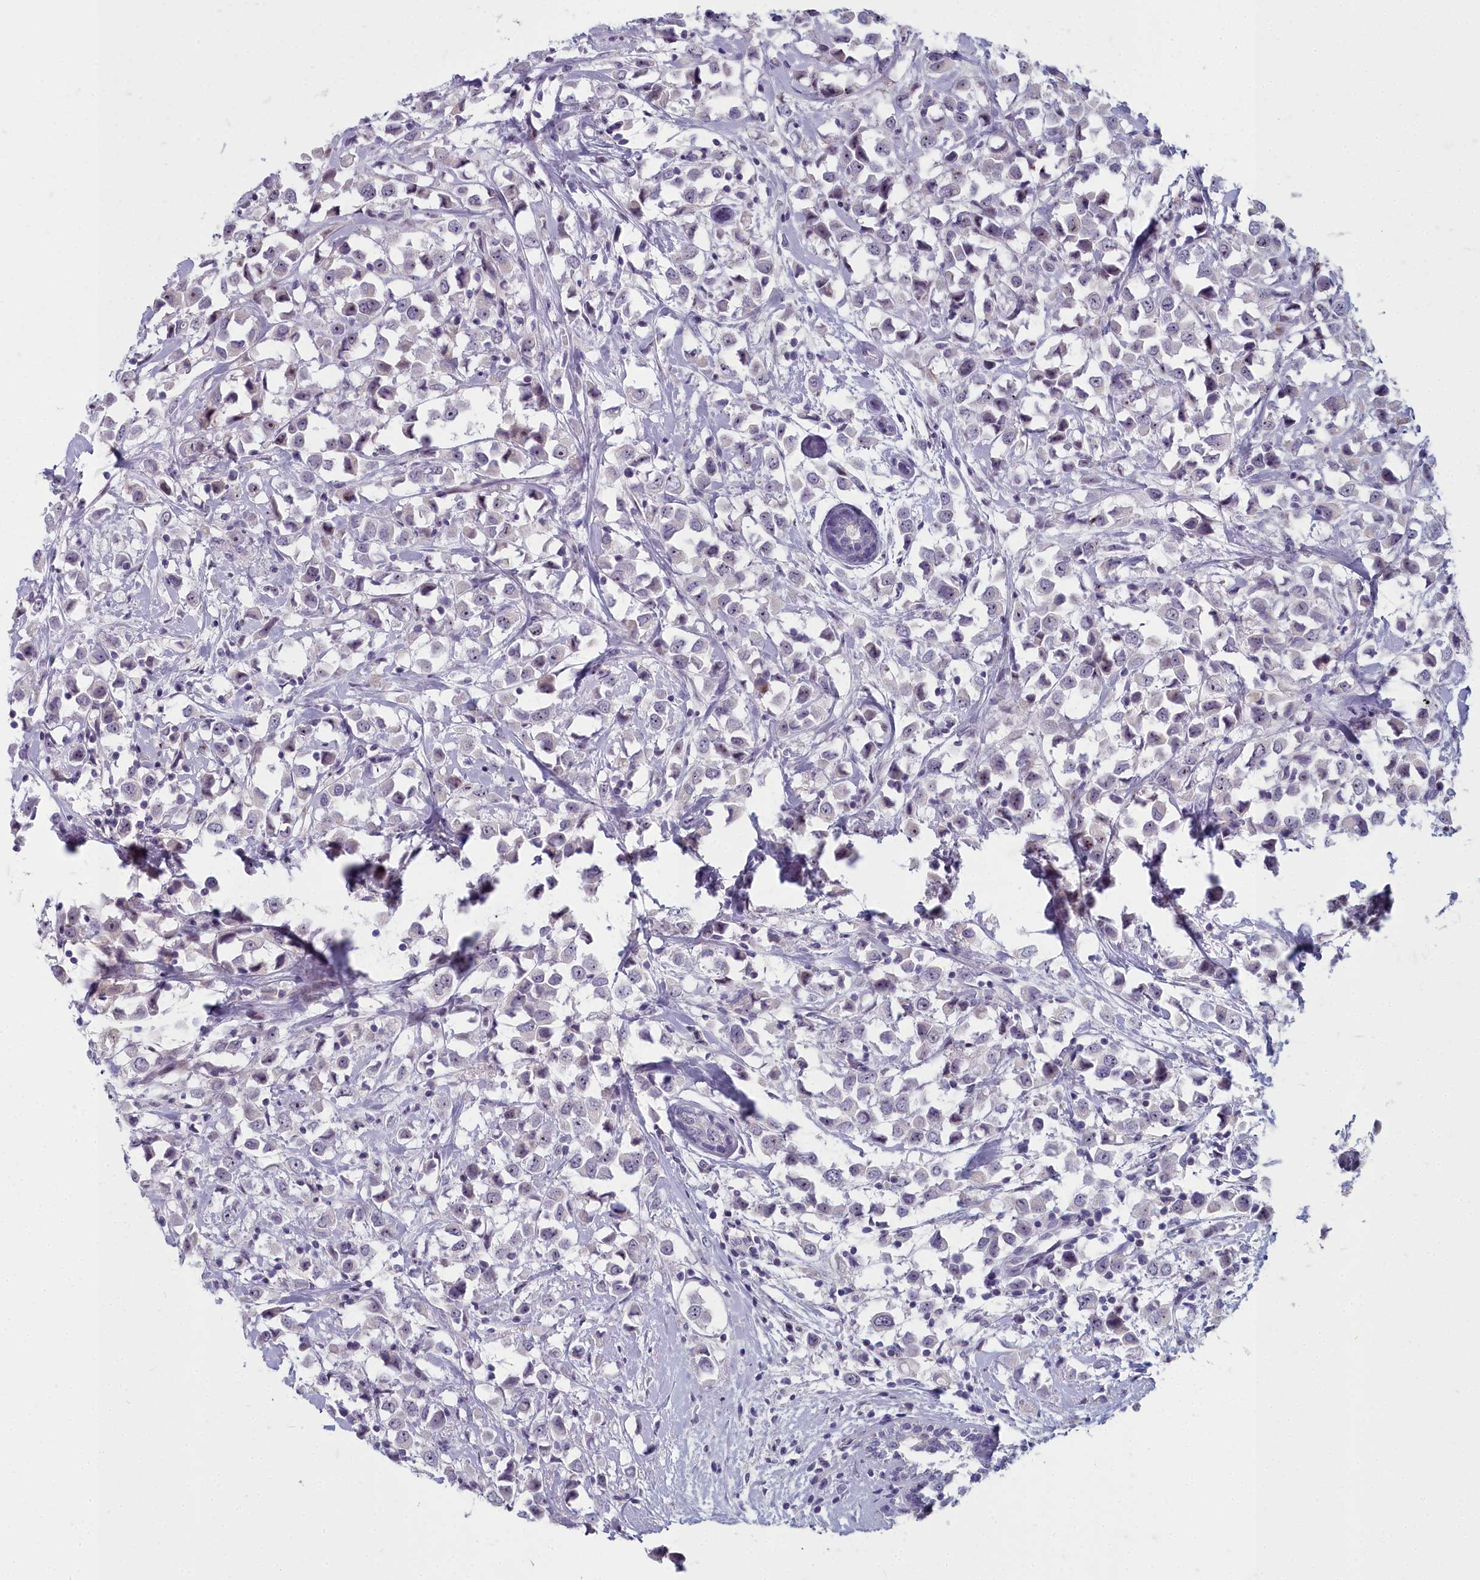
{"staining": {"intensity": "negative", "quantity": "none", "location": "none"}, "tissue": "breast cancer", "cell_type": "Tumor cells", "image_type": "cancer", "snomed": [{"axis": "morphology", "description": "Duct carcinoma"}, {"axis": "topography", "description": "Breast"}], "caption": "Protein analysis of breast cancer (infiltrating ductal carcinoma) displays no significant expression in tumor cells. (DAB IHC with hematoxylin counter stain).", "gene": "INSYN2A", "patient": {"sex": "female", "age": 61}}